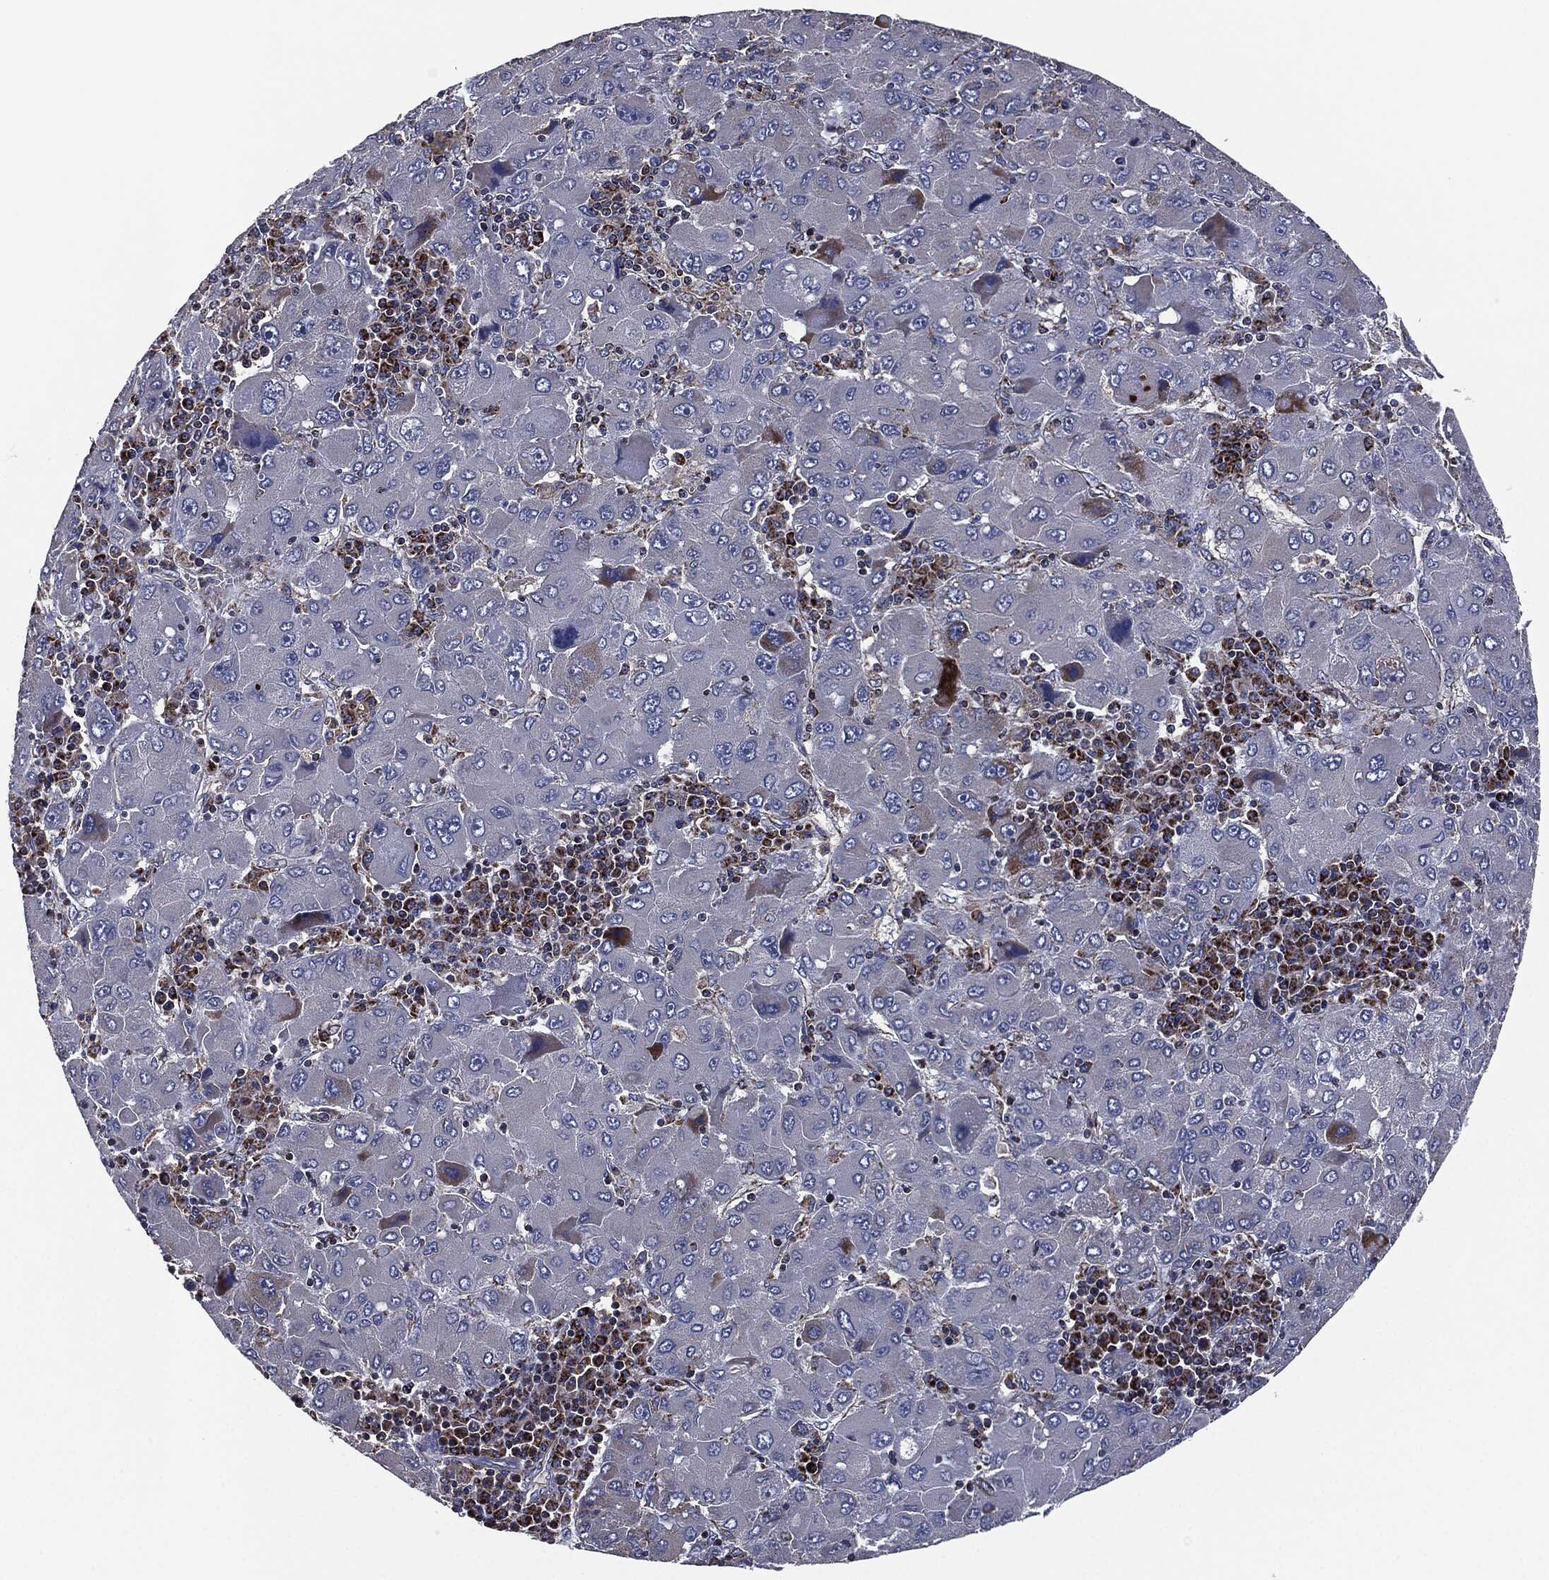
{"staining": {"intensity": "weak", "quantity": "<25%", "location": "cytoplasmic/membranous"}, "tissue": "liver cancer", "cell_type": "Tumor cells", "image_type": "cancer", "snomed": [{"axis": "morphology", "description": "Carcinoma, Hepatocellular, NOS"}, {"axis": "topography", "description": "Liver"}], "caption": "Protein analysis of liver cancer exhibits no significant positivity in tumor cells.", "gene": "NDUFV2", "patient": {"sex": "male", "age": 75}}